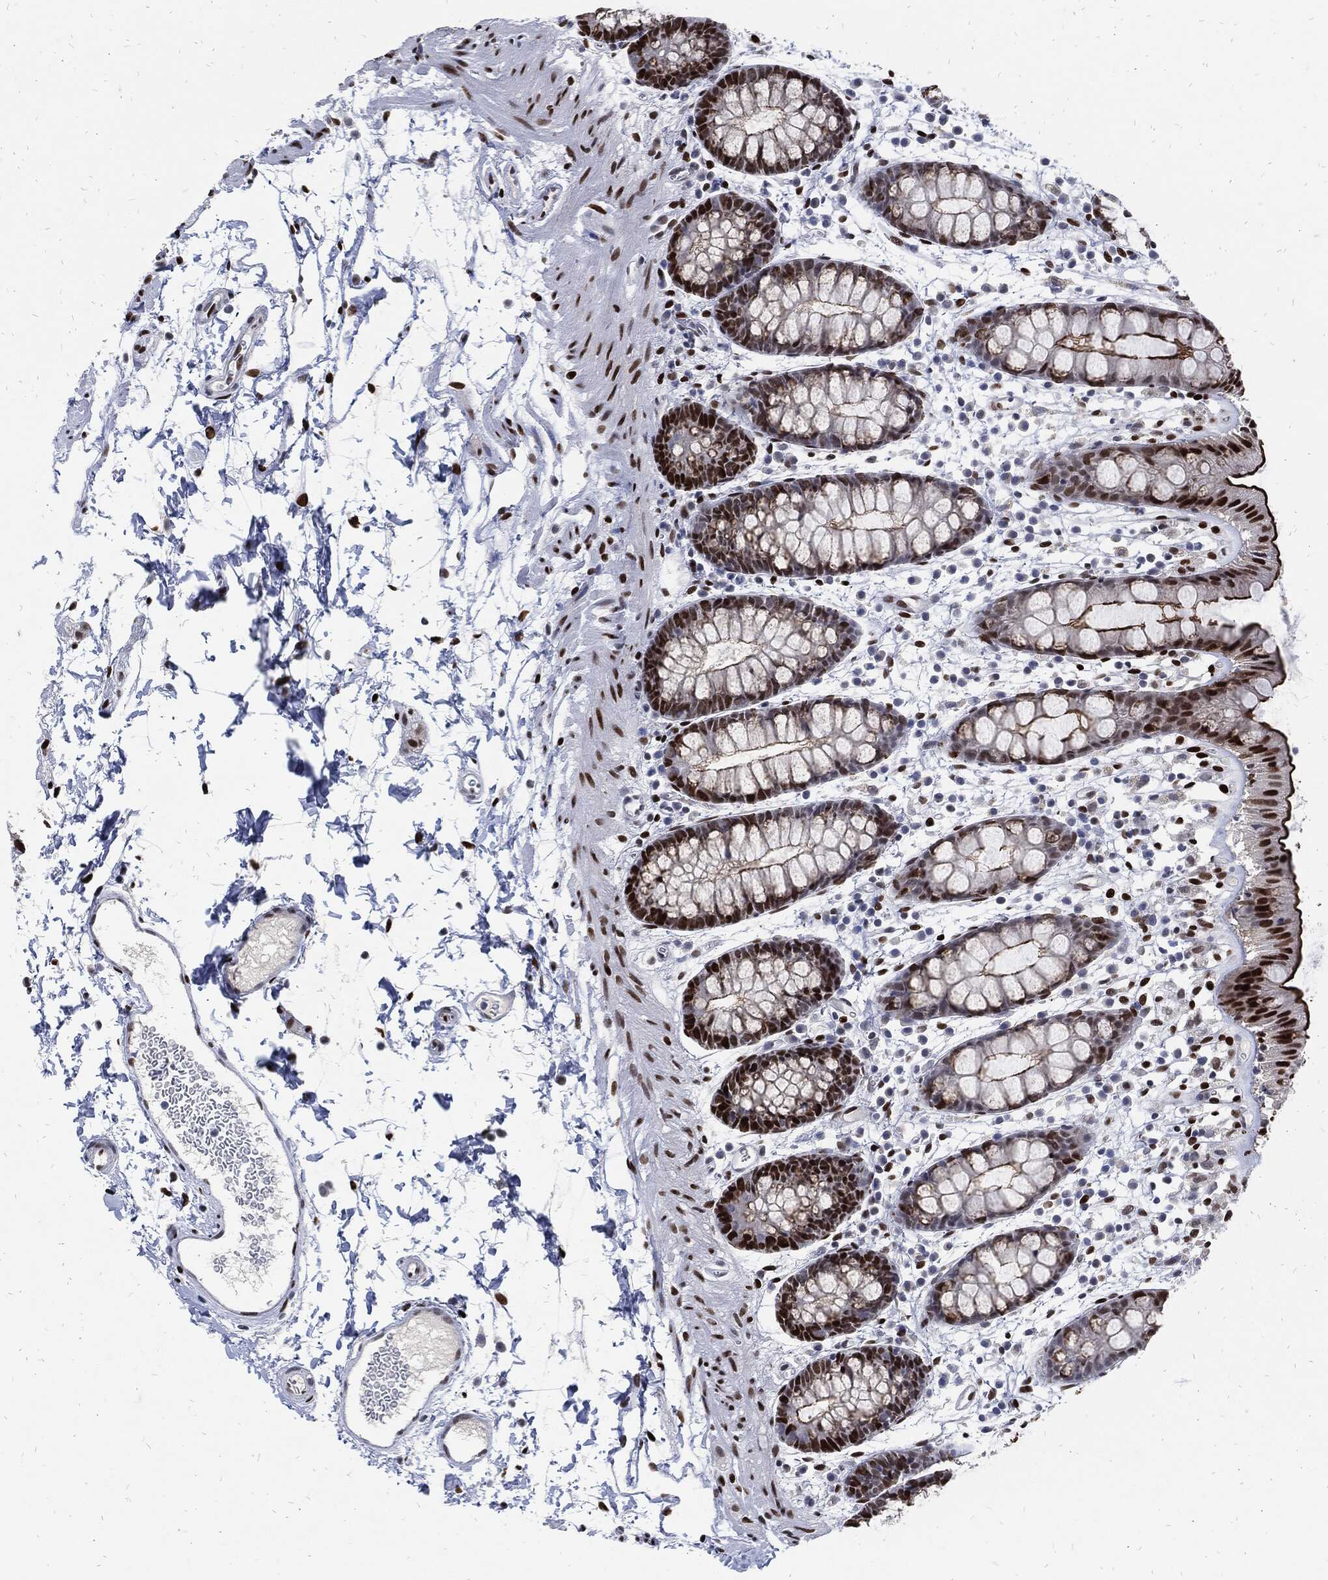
{"staining": {"intensity": "strong", "quantity": ">75%", "location": "nuclear"}, "tissue": "rectum", "cell_type": "Glandular cells", "image_type": "normal", "snomed": [{"axis": "morphology", "description": "Normal tissue, NOS"}, {"axis": "topography", "description": "Rectum"}], "caption": "The immunohistochemical stain labels strong nuclear expression in glandular cells of benign rectum. (Stains: DAB in brown, nuclei in blue, Microscopy: brightfield microscopy at high magnification).", "gene": "JUN", "patient": {"sex": "male", "age": 57}}